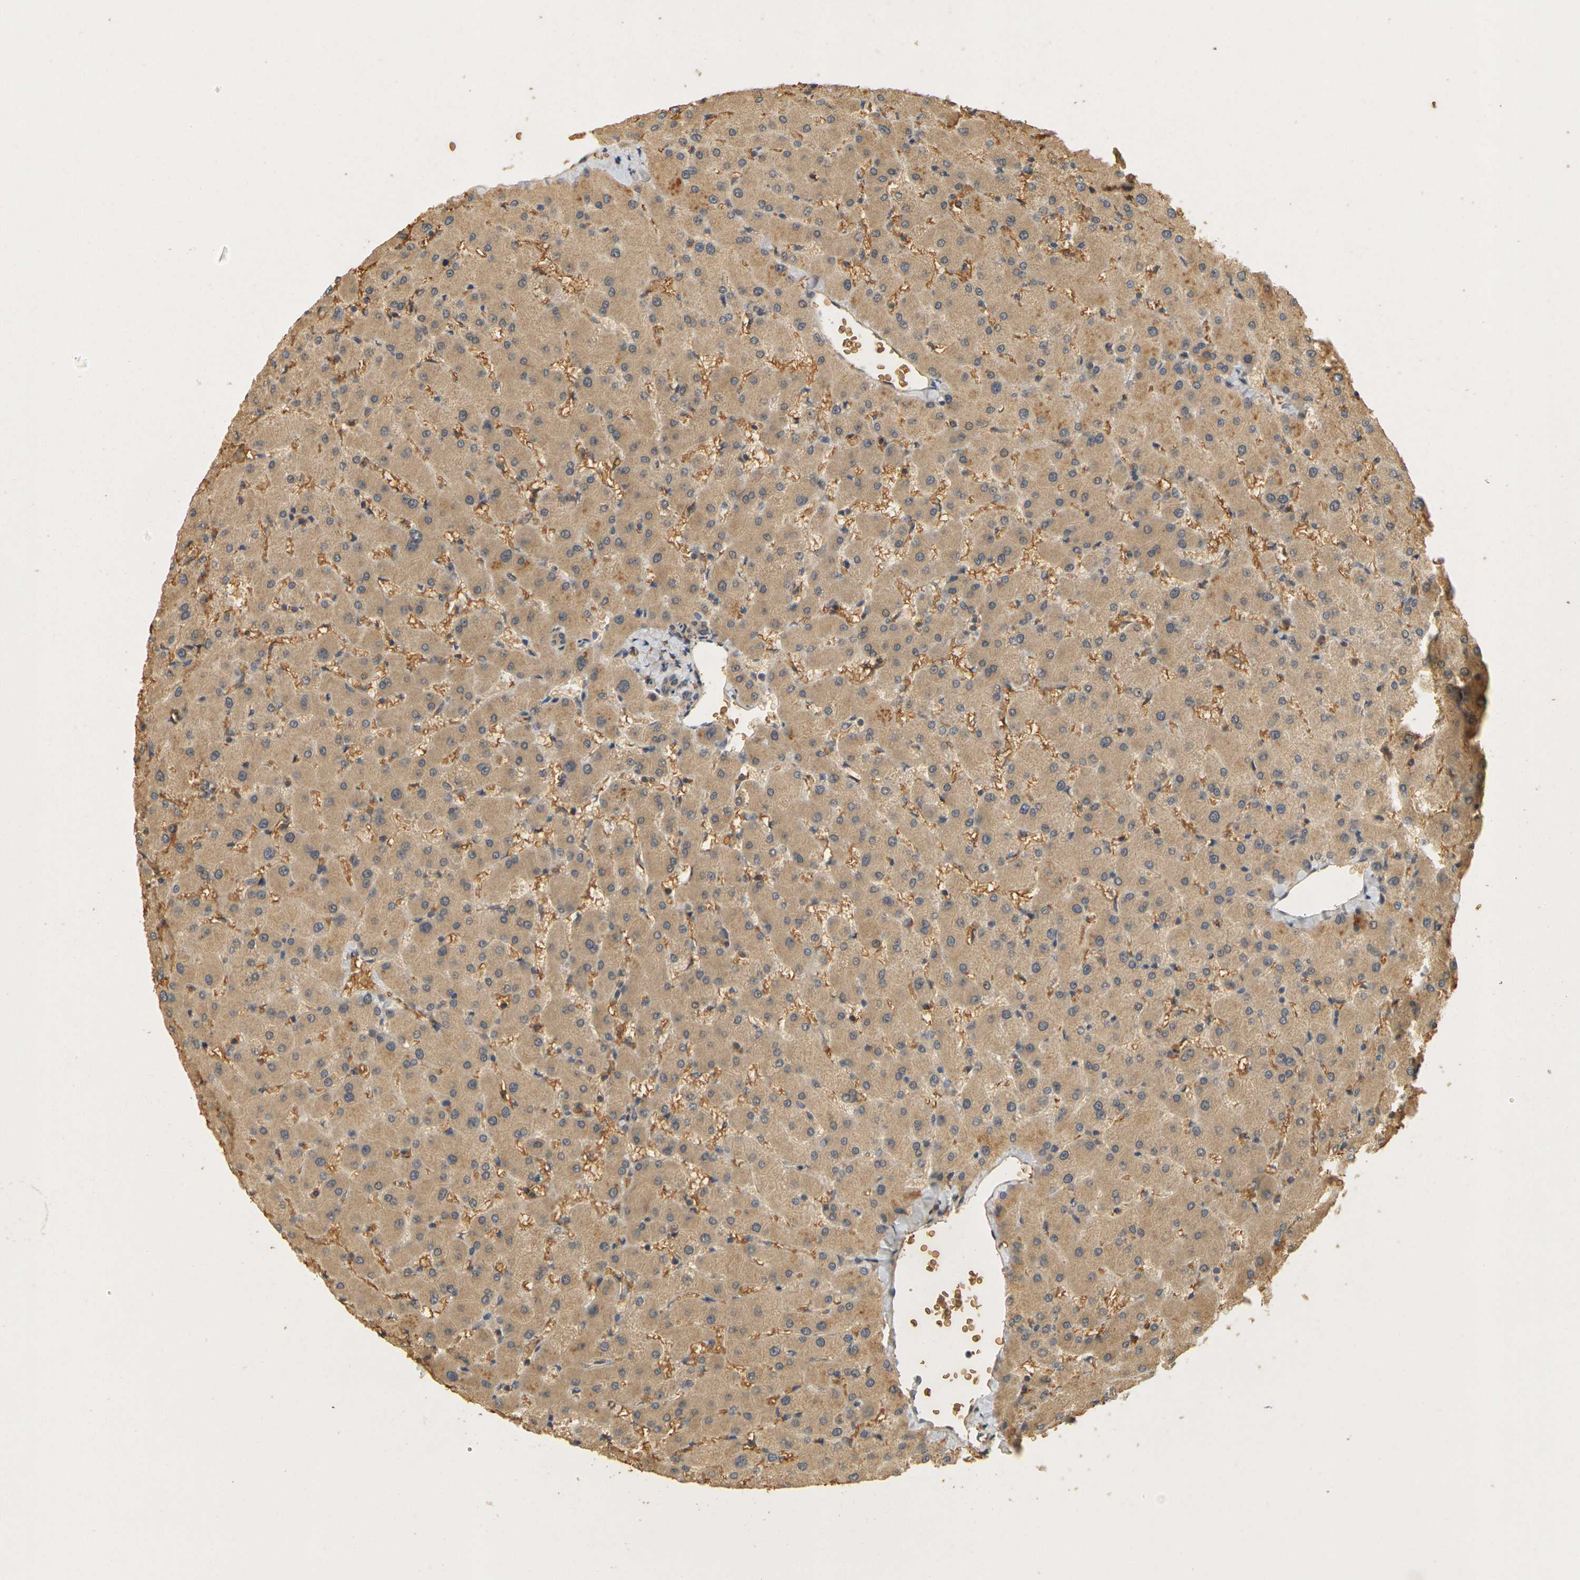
{"staining": {"intensity": "weak", "quantity": ">75%", "location": "cytoplasmic/membranous"}, "tissue": "liver", "cell_type": "Cholangiocytes", "image_type": "normal", "snomed": [{"axis": "morphology", "description": "Normal tissue, NOS"}, {"axis": "topography", "description": "Liver"}], "caption": "DAB (3,3'-diaminobenzidine) immunohistochemical staining of benign liver reveals weak cytoplasmic/membranous protein positivity in about >75% of cholangiocytes. Using DAB (brown) and hematoxylin (blue) stains, captured at high magnification using brightfield microscopy.", "gene": "MEGF9", "patient": {"sex": "female", "age": 63}}